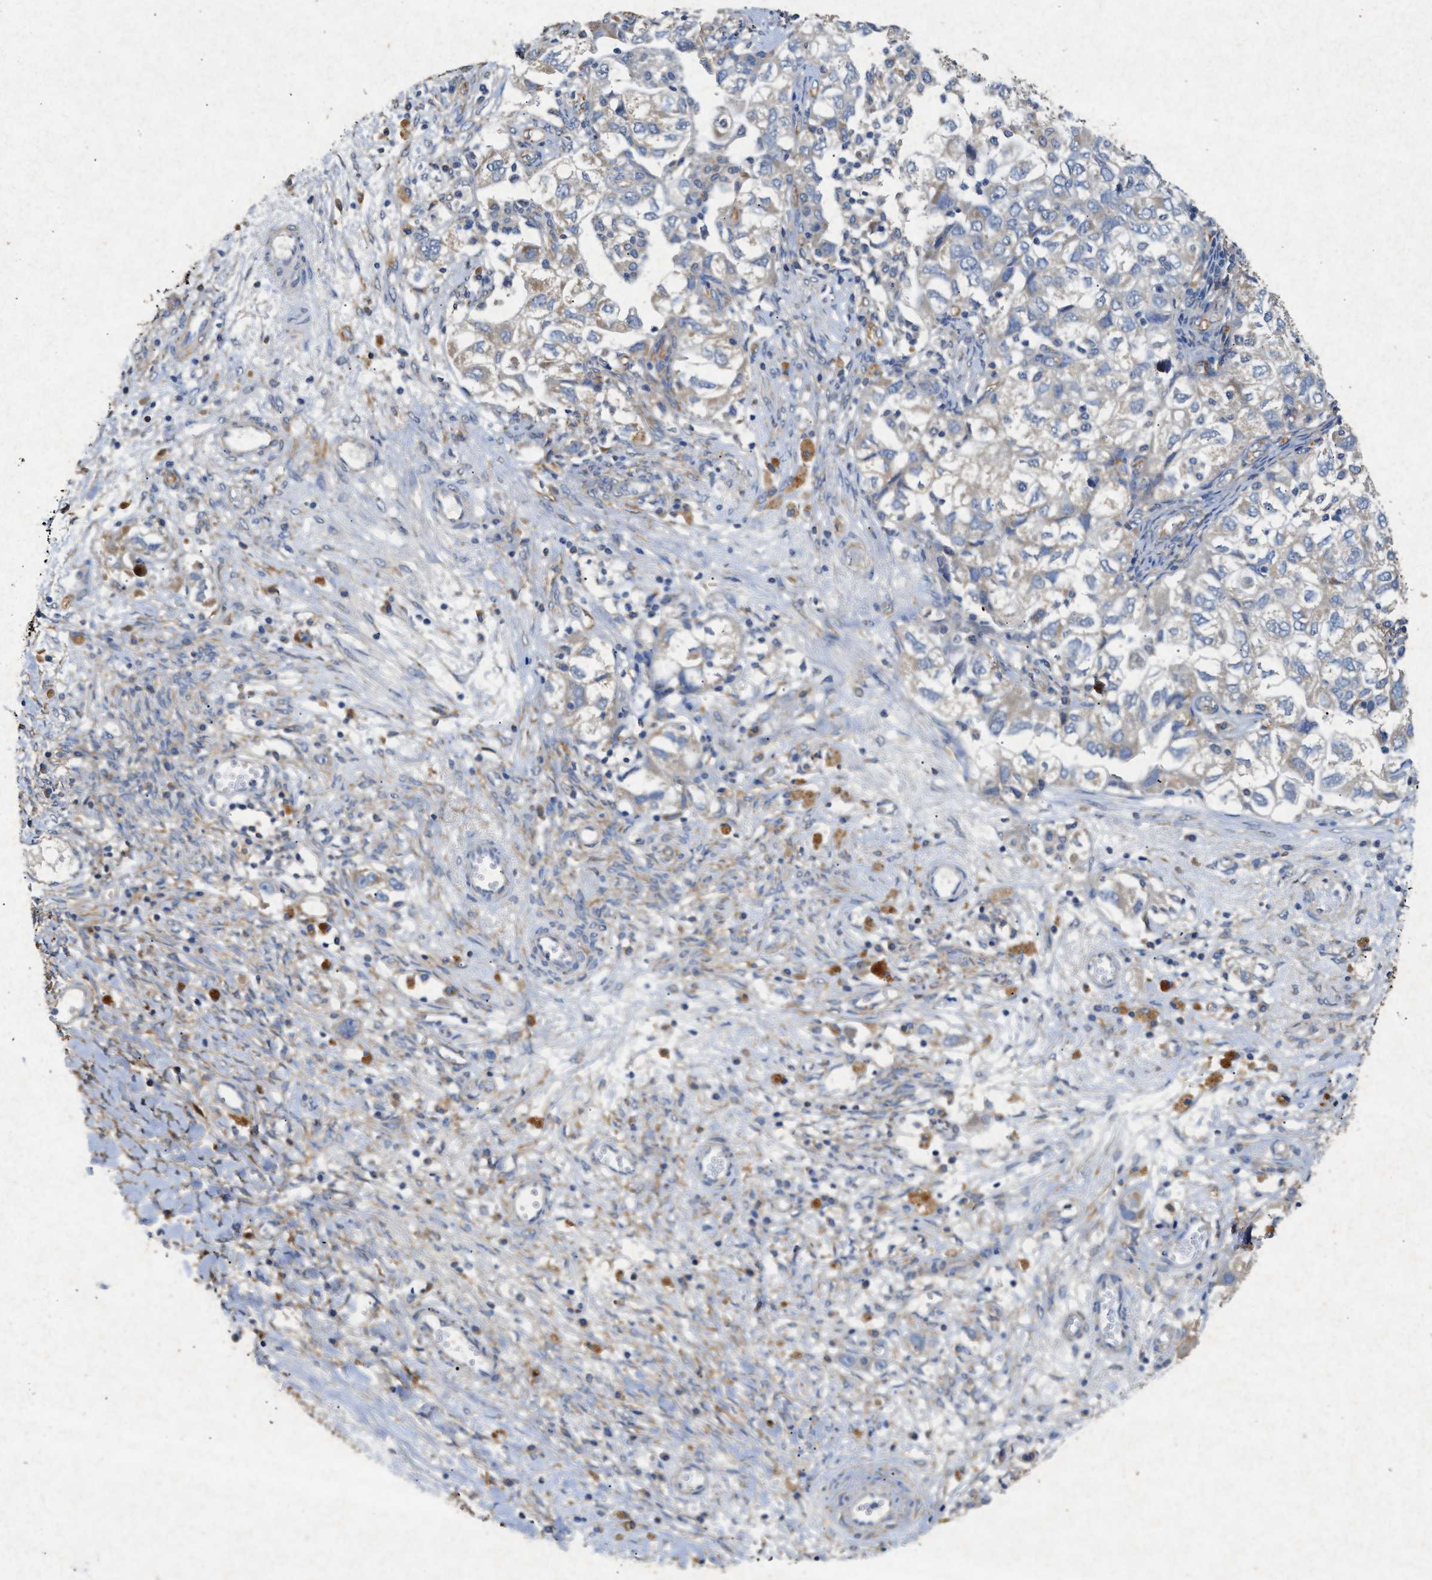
{"staining": {"intensity": "weak", "quantity": "25%-75%", "location": "cytoplasmic/membranous"}, "tissue": "ovarian cancer", "cell_type": "Tumor cells", "image_type": "cancer", "snomed": [{"axis": "morphology", "description": "Carcinoma, NOS"}, {"axis": "morphology", "description": "Cystadenocarcinoma, serous, NOS"}, {"axis": "topography", "description": "Ovary"}], "caption": "Tumor cells show weak cytoplasmic/membranous staining in approximately 25%-75% of cells in ovarian cancer.", "gene": "CDK15", "patient": {"sex": "female", "age": 69}}